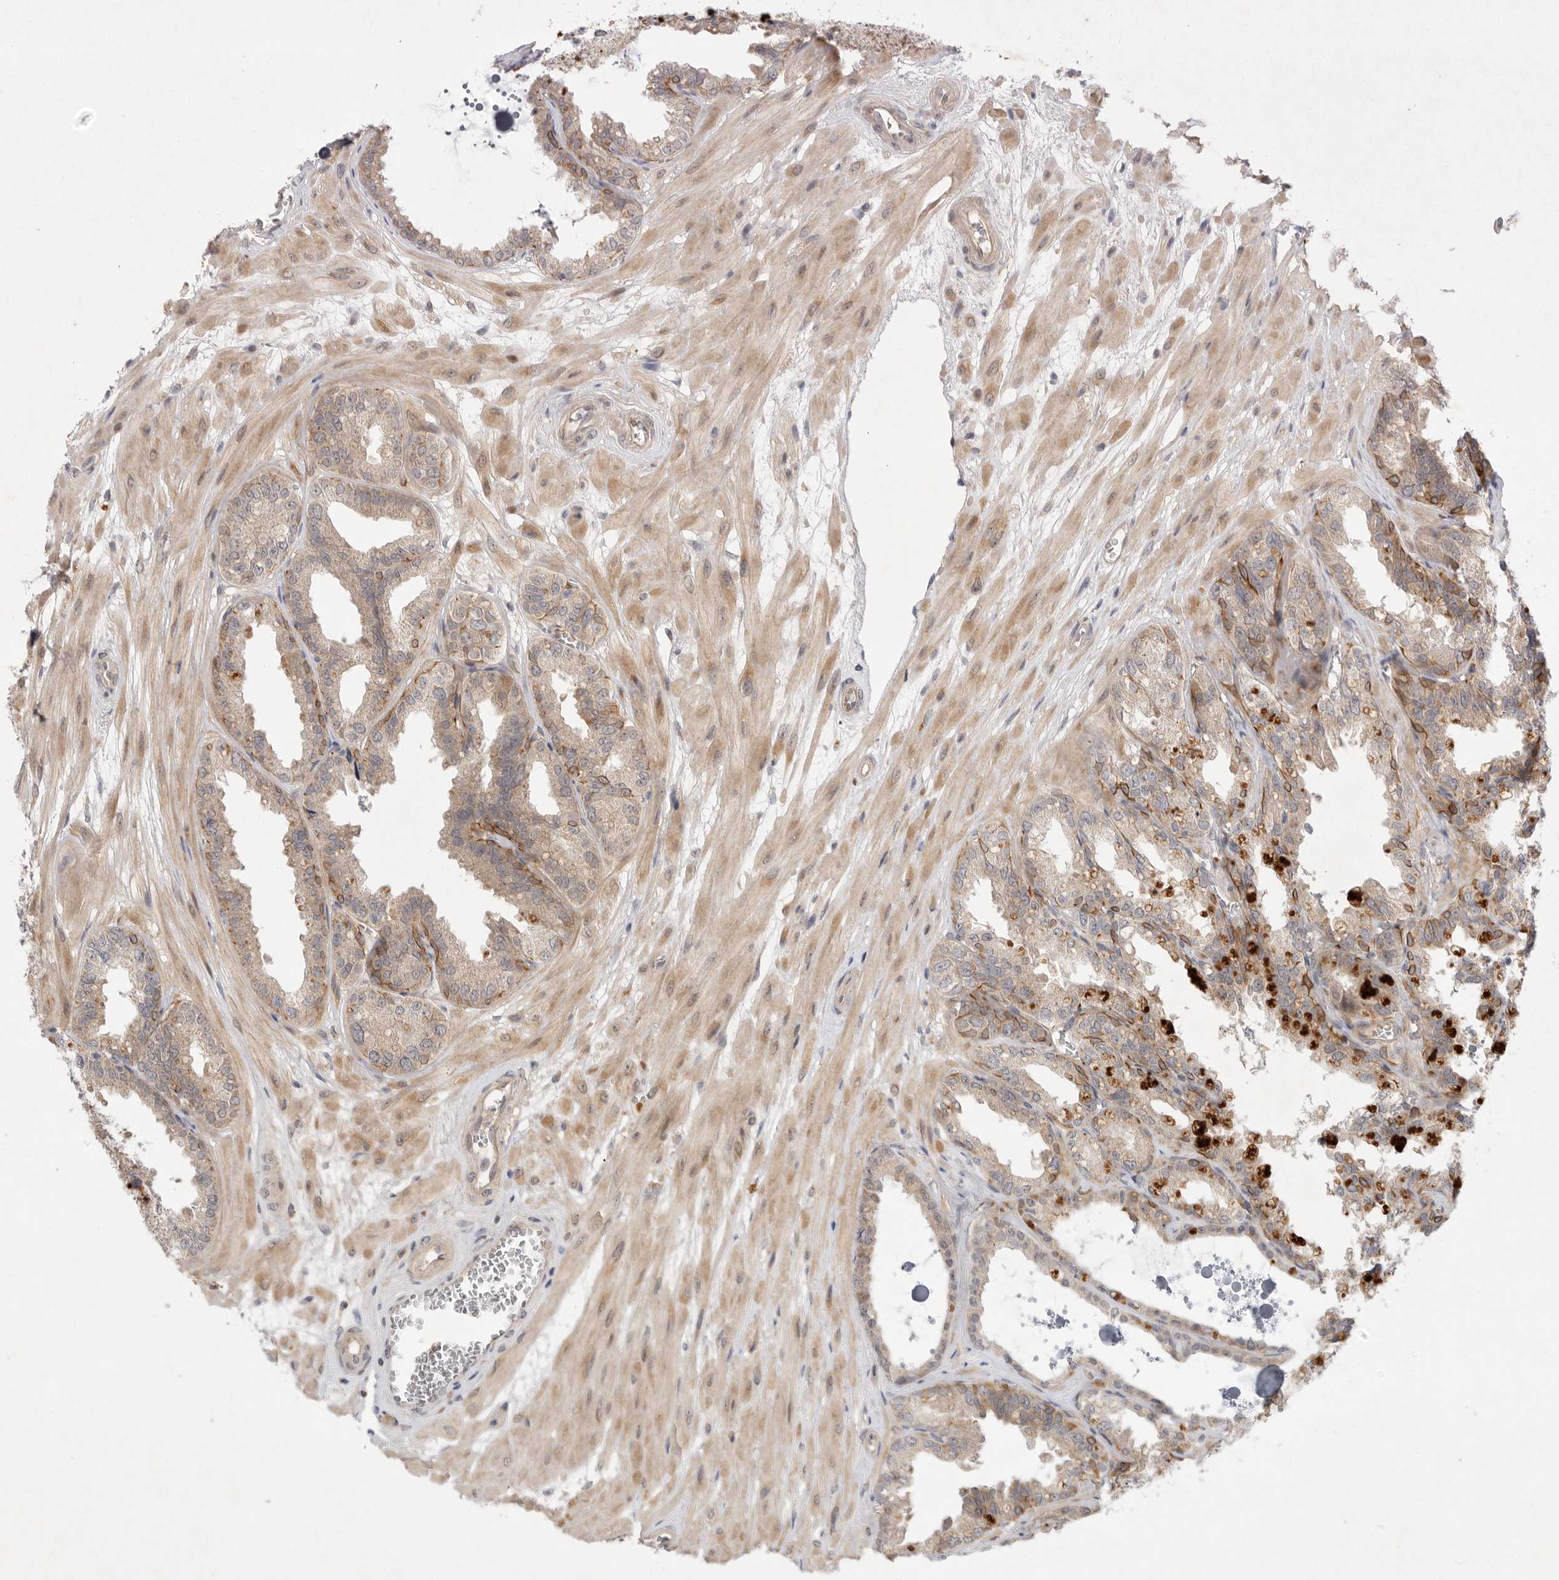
{"staining": {"intensity": "moderate", "quantity": ">75%", "location": "cytoplasmic/membranous"}, "tissue": "seminal vesicle", "cell_type": "Glandular cells", "image_type": "normal", "snomed": [{"axis": "morphology", "description": "Normal tissue, NOS"}, {"axis": "topography", "description": "Prostate"}, {"axis": "topography", "description": "Seminal veicle"}], "caption": "The histopathology image reveals staining of unremarkable seminal vesicle, revealing moderate cytoplasmic/membranous protein positivity (brown color) within glandular cells.", "gene": "PTPDC1", "patient": {"sex": "male", "age": 51}}